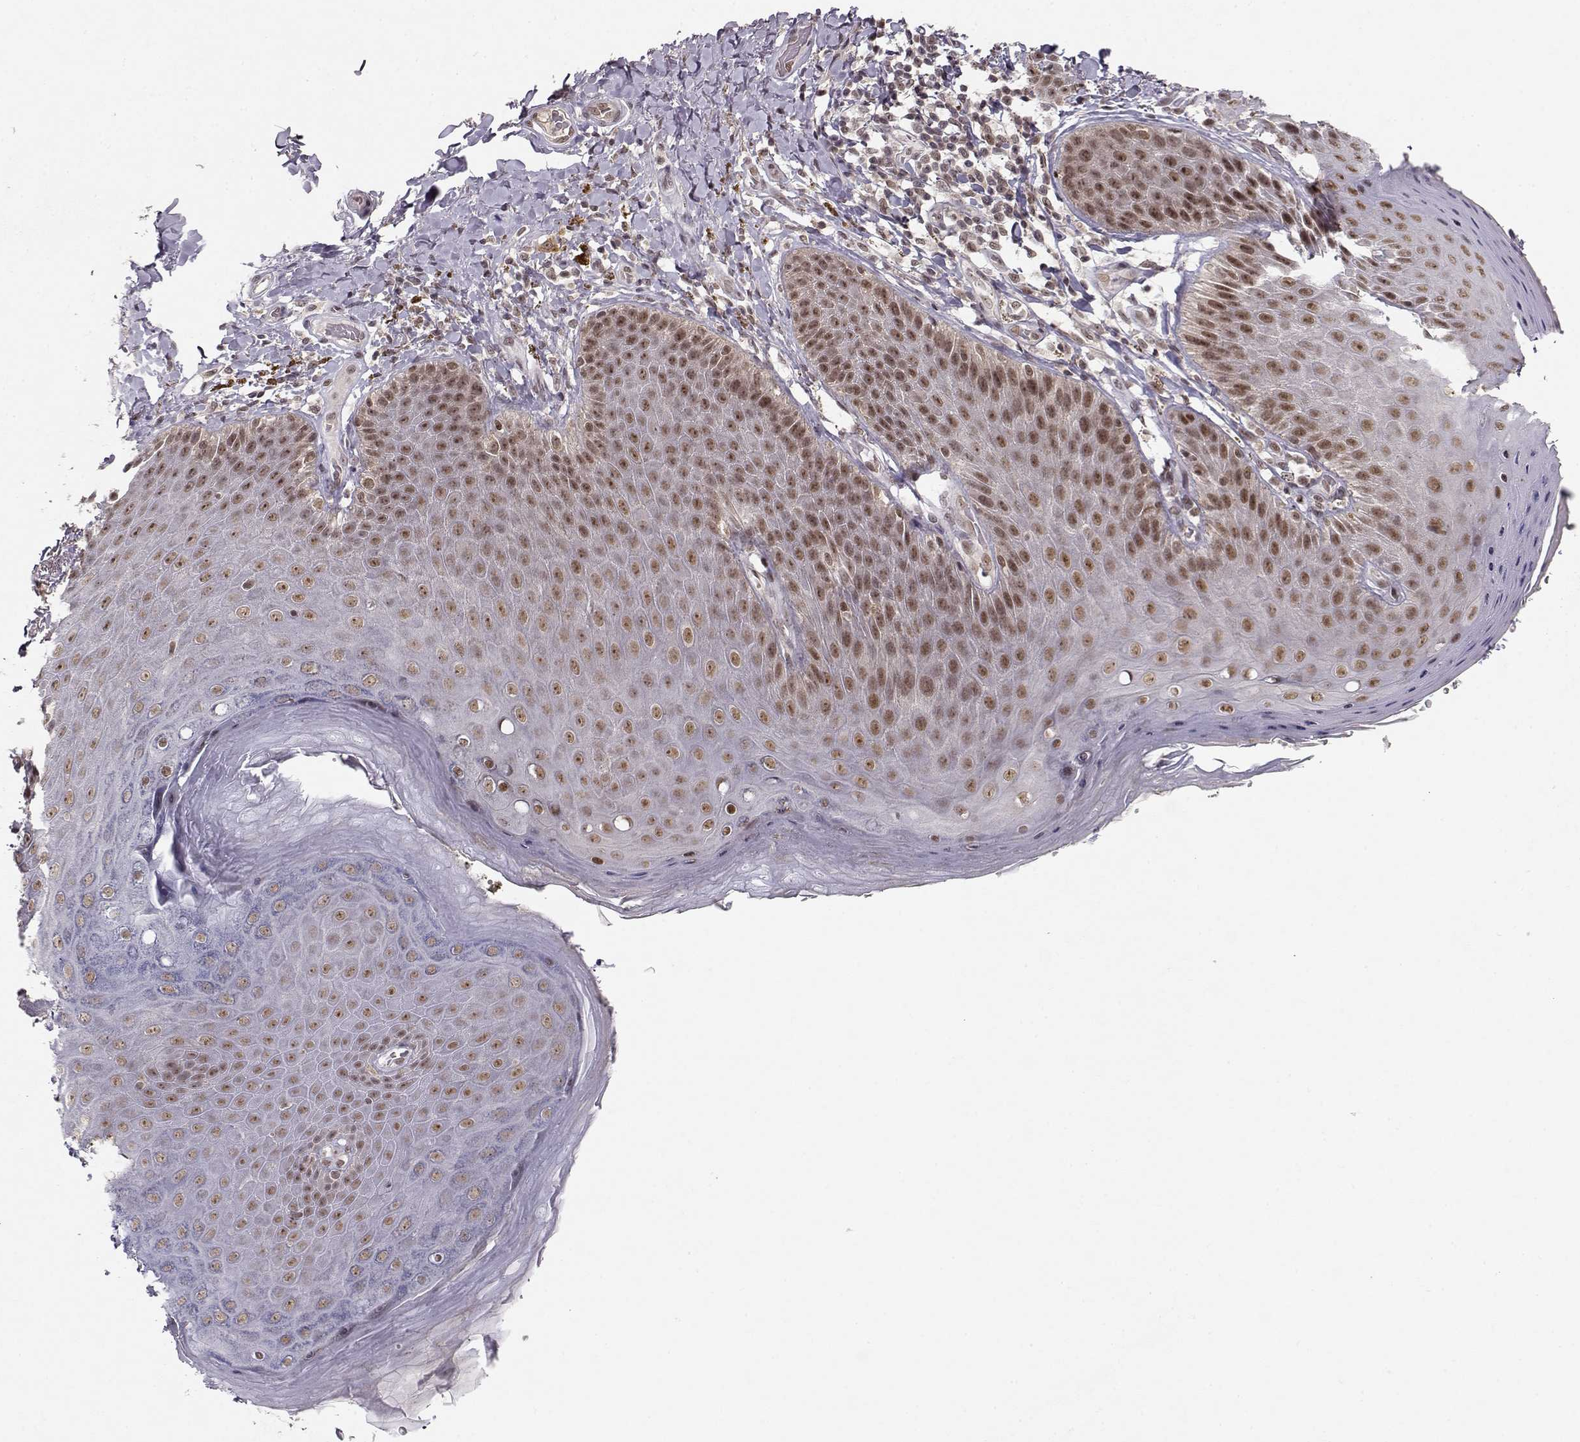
{"staining": {"intensity": "moderate", "quantity": ">75%", "location": "nuclear"}, "tissue": "skin", "cell_type": "Epidermal cells", "image_type": "normal", "snomed": [{"axis": "morphology", "description": "Normal tissue, NOS"}, {"axis": "topography", "description": "Anal"}], "caption": "Immunohistochemical staining of unremarkable human skin displays moderate nuclear protein expression in about >75% of epidermal cells. (DAB (3,3'-diaminobenzidine) IHC, brown staining for protein, blue staining for nuclei).", "gene": "CSNK2A1", "patient": {"sex": "male", "age": 53}}